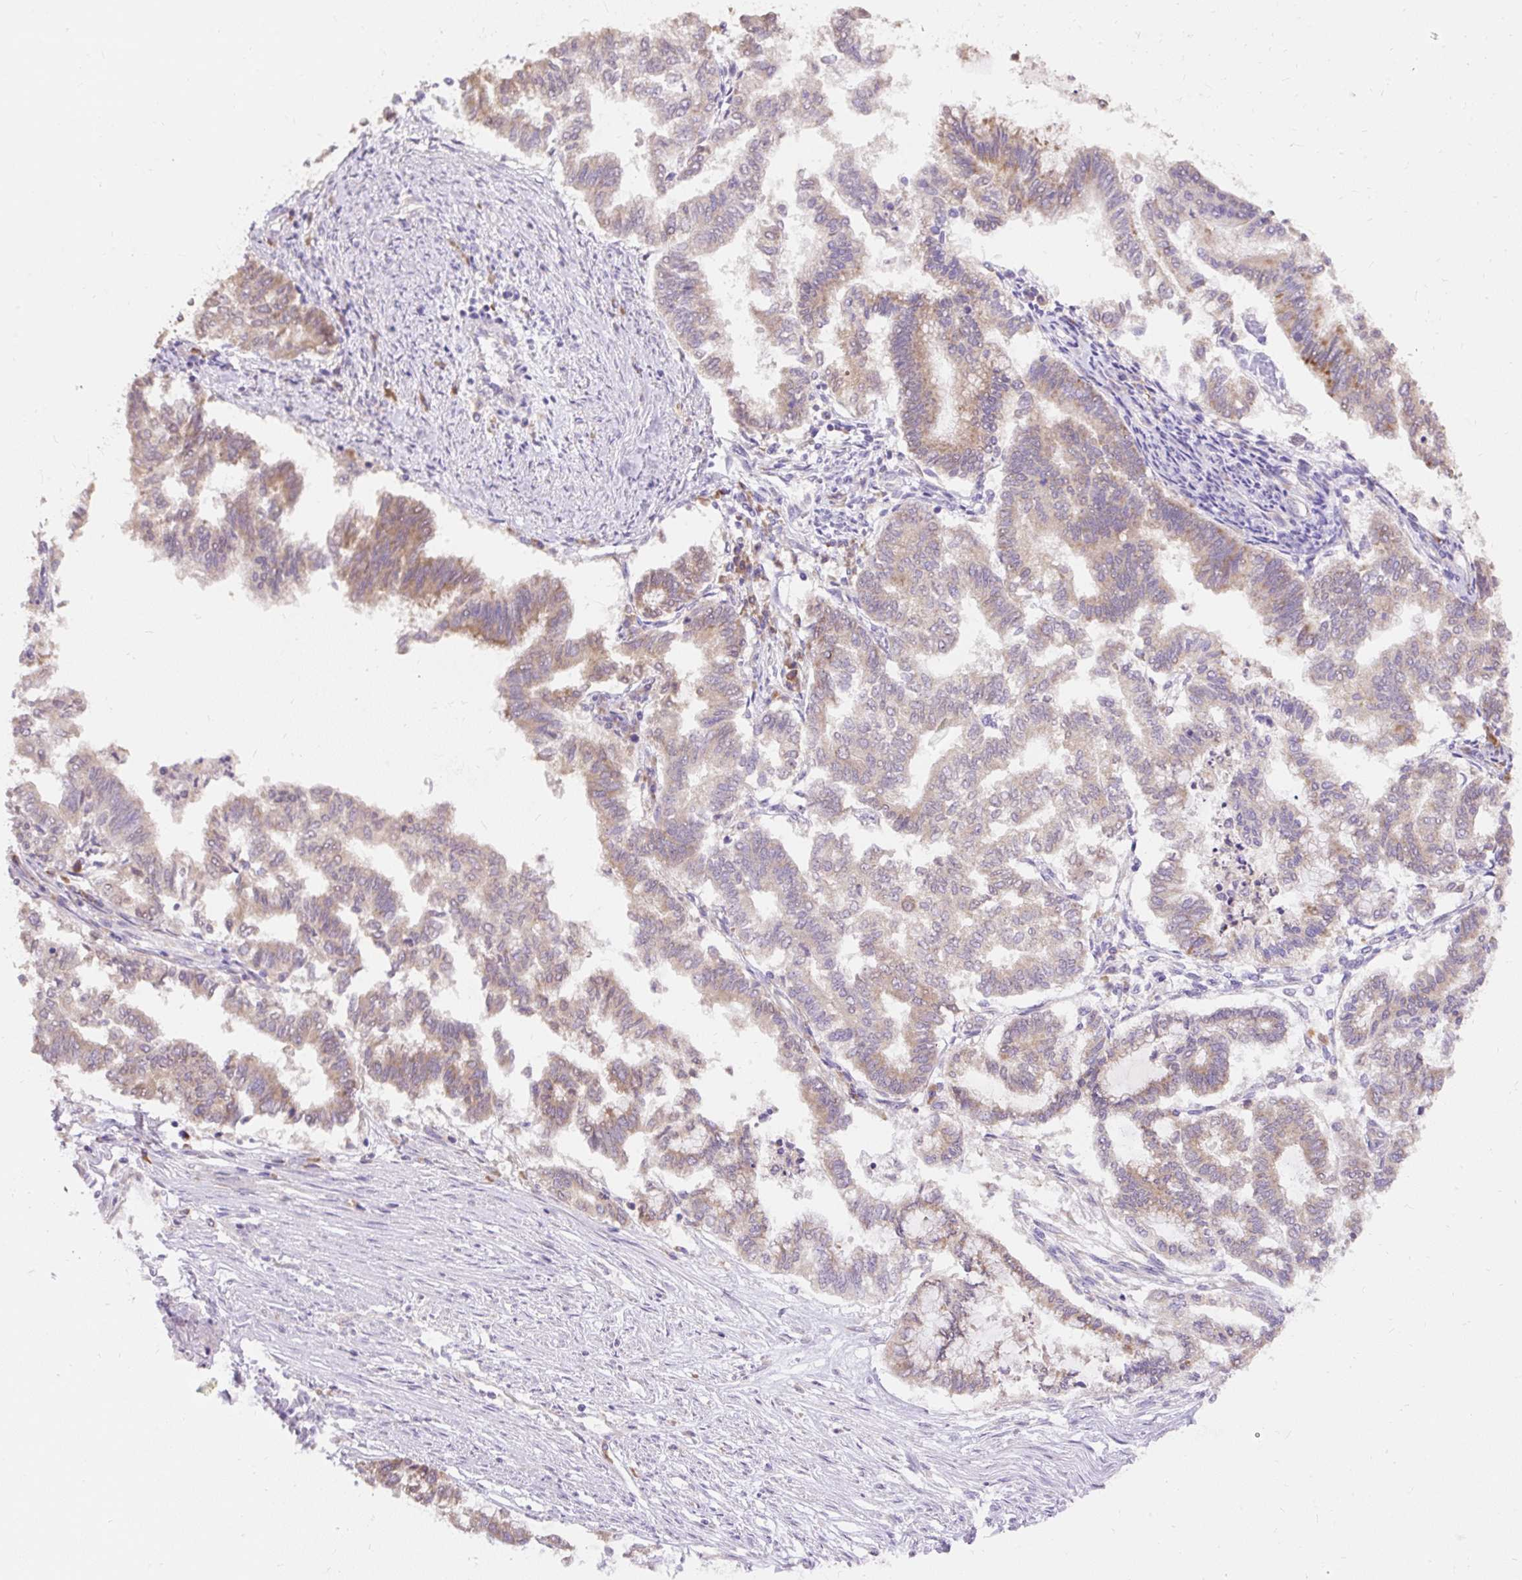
{"staining": {"intensity": "weak", "quantity": "25%-75%", "location": "cytoplasmic/membranous"}, "tissue": "endometrial cancer", "cell_type": "Tumor cells", "image_type": "cancer", "snomed": [{"axis": "morphology", "description": "Adenocarcinoma, NOS"}, {"axis": "topography", "description": "Endometrium"}], "caption": "IHC of adenocarcinoma (endometrial) reveals low levels of weak cytoplasmic/membranous expression in approximately 25%-75% of tumor cells.", "gene": "SEC63", "patient": {"sex": "female", "age": 79}}